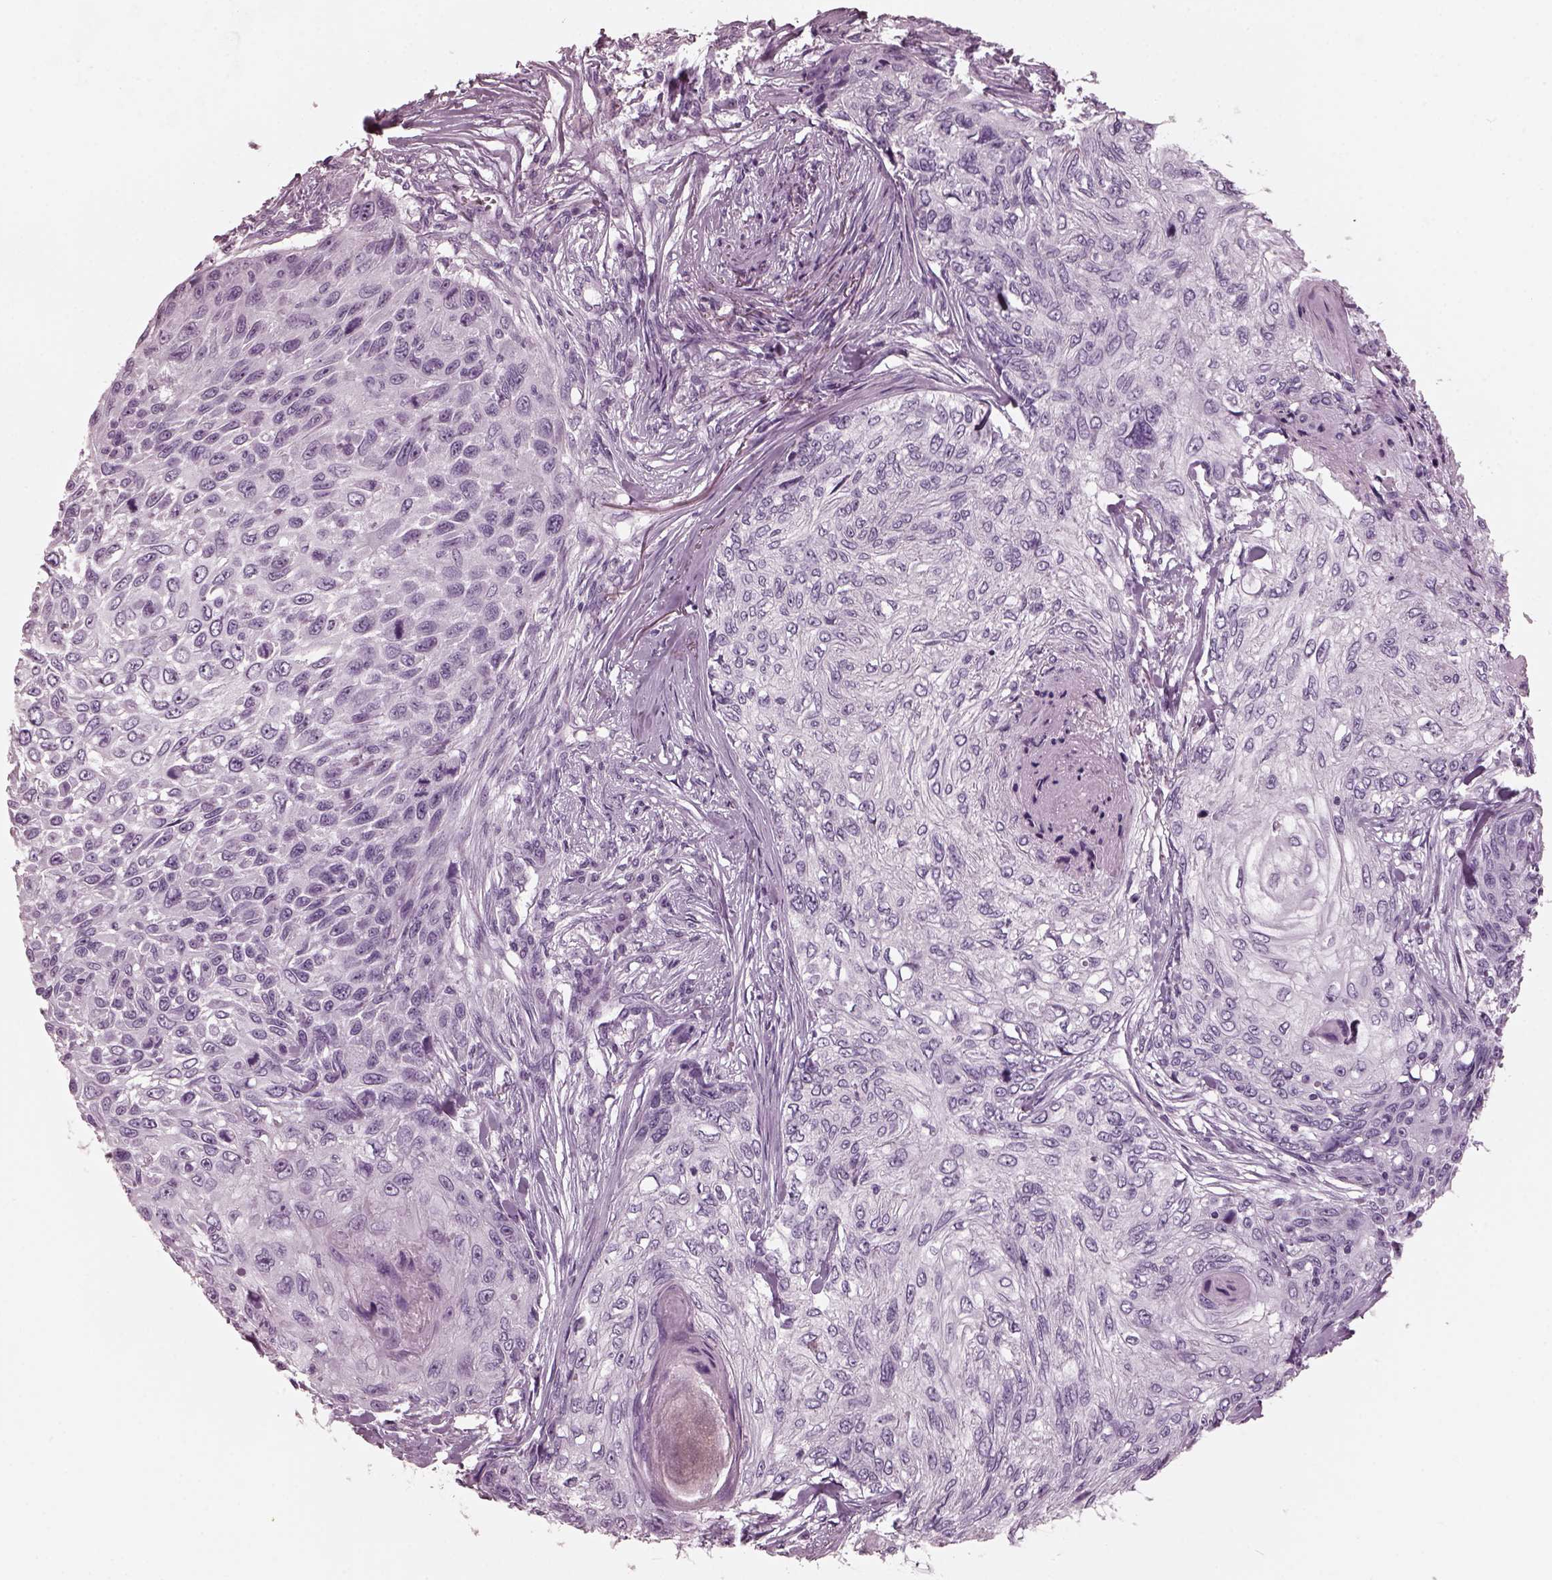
{"staining": {"intensity": "negative", "quantity": "none", "location": "none"}, "tissue": "skin cancer", "cell_type": "Tumor cells", "image_type": "cancer", "snomed": [{"axis": "morphology", "description": "Squamous cell carcinoma, NOS"}, {"axis": "topography", "description": "Skin"}], "caption": "IHC histopathology image of human skin cancer (squamous cell carcinoma) stained for a protein (brown), which exhibits no positivity in tumor cells.", "gene": "RCVRN", "patient": {"sex": "male", "age": 92}}